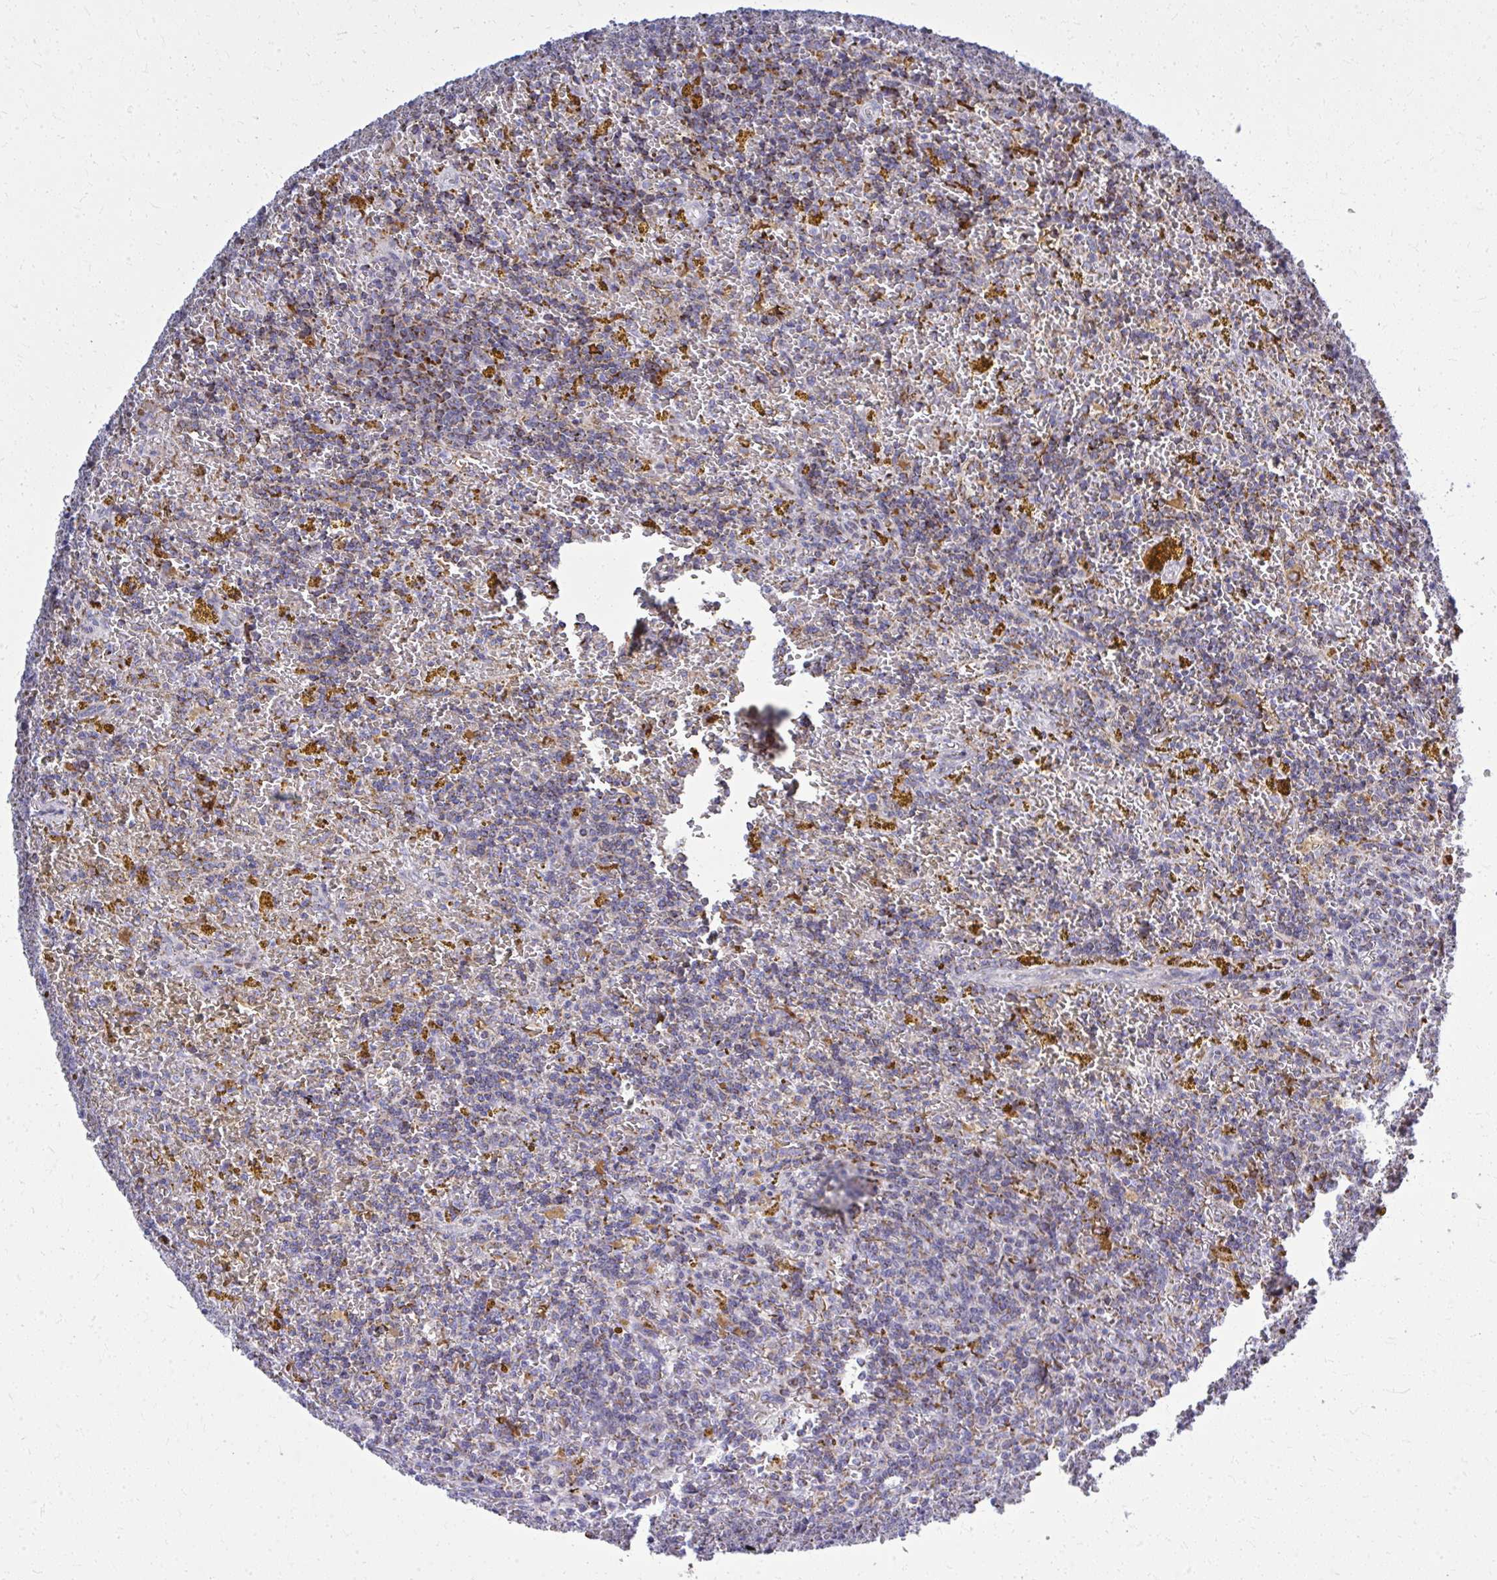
{"staining": {"intensity": "weak", "quantity": "25%-75%", "location": "cytoplasmic/membranous"}, "tissue": "lymphoma", "cell_type": "Tumor cells", "image_type": "cancer", "snomed": [{"axis": "morphology", "description": "Malignant lymphoma, non-Hodgkin's type, Low grade"}, {"axis": "topography", "description": "Spleen"}, {"axis": "topography", "description": "Lymph node"}], "caption": "DAB immunohistochemical staining of human low-grade malignant lymphoma, non-Hodgkin's type shows weak cytoplasmic/membranous protein positivity in about 25%-75% of tumor cells. The staining was performed using DAB, with brown indicating positive protein expression. Nuclei are stained blue with hematoxylin.", "gene": "ZNF362", "patient": {"sex": "female", "age": 66}}